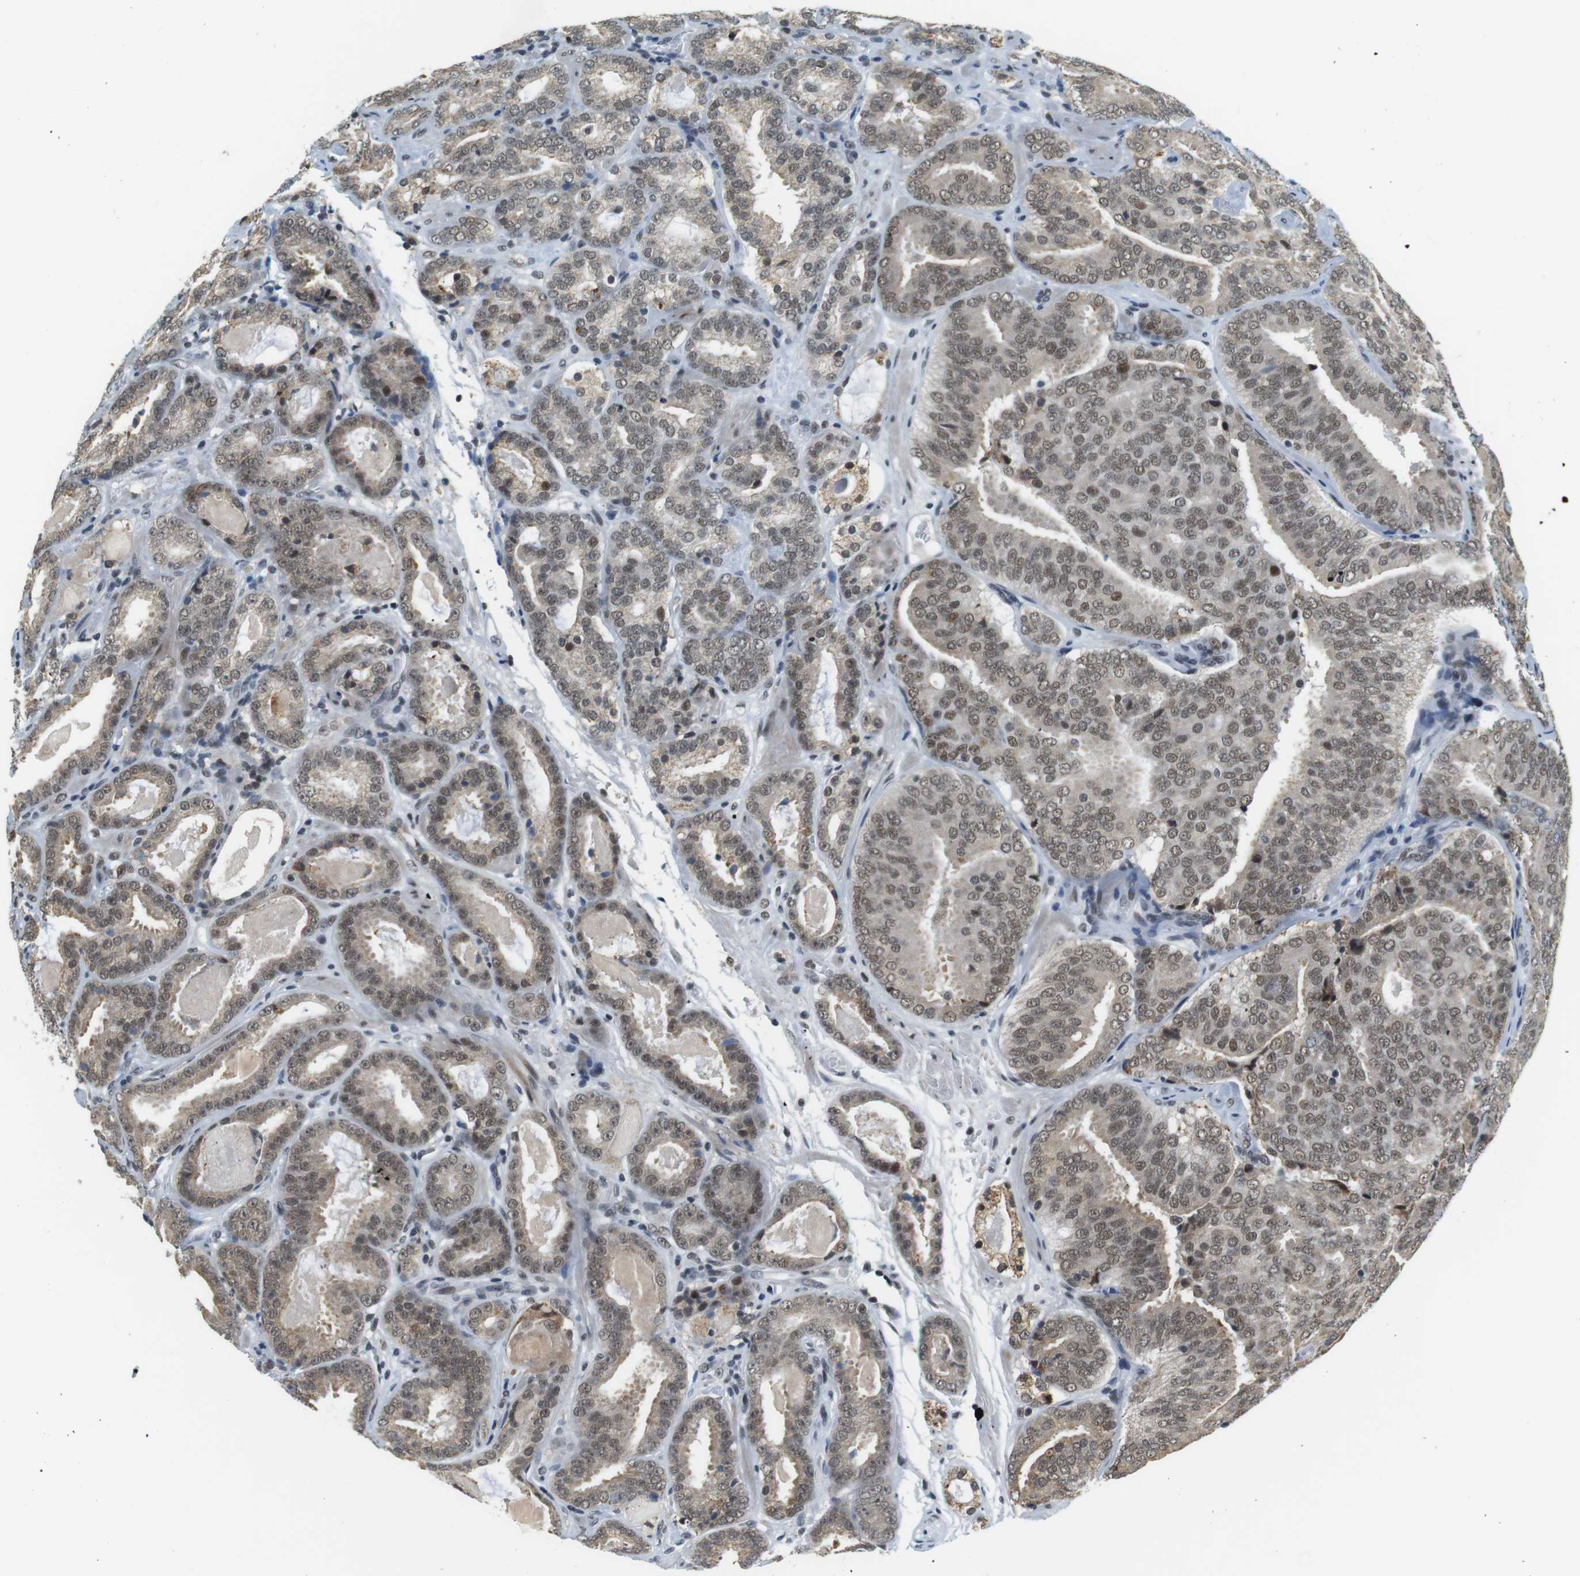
{"staining": {"intensity": "moderate", "quantity": ">75%", "location": "nuclear"}, "tissue": "prostate cancer", "cell_type": "Tumor cells", "image_type": "cancer", "snomed": [{"axis": "morphology", "description": "Adenocarcinoma, Low grade"}, {"axis": "topography", "description": "Prostate"}], "caption": "The micrograph displays staining of prostate low-grade adenocarcinoma, revealing moderate nuclear protein expression (brown color) within tumor cells.", "gene": "RNF38", "patient": {"sex": "male", "age": 69}}